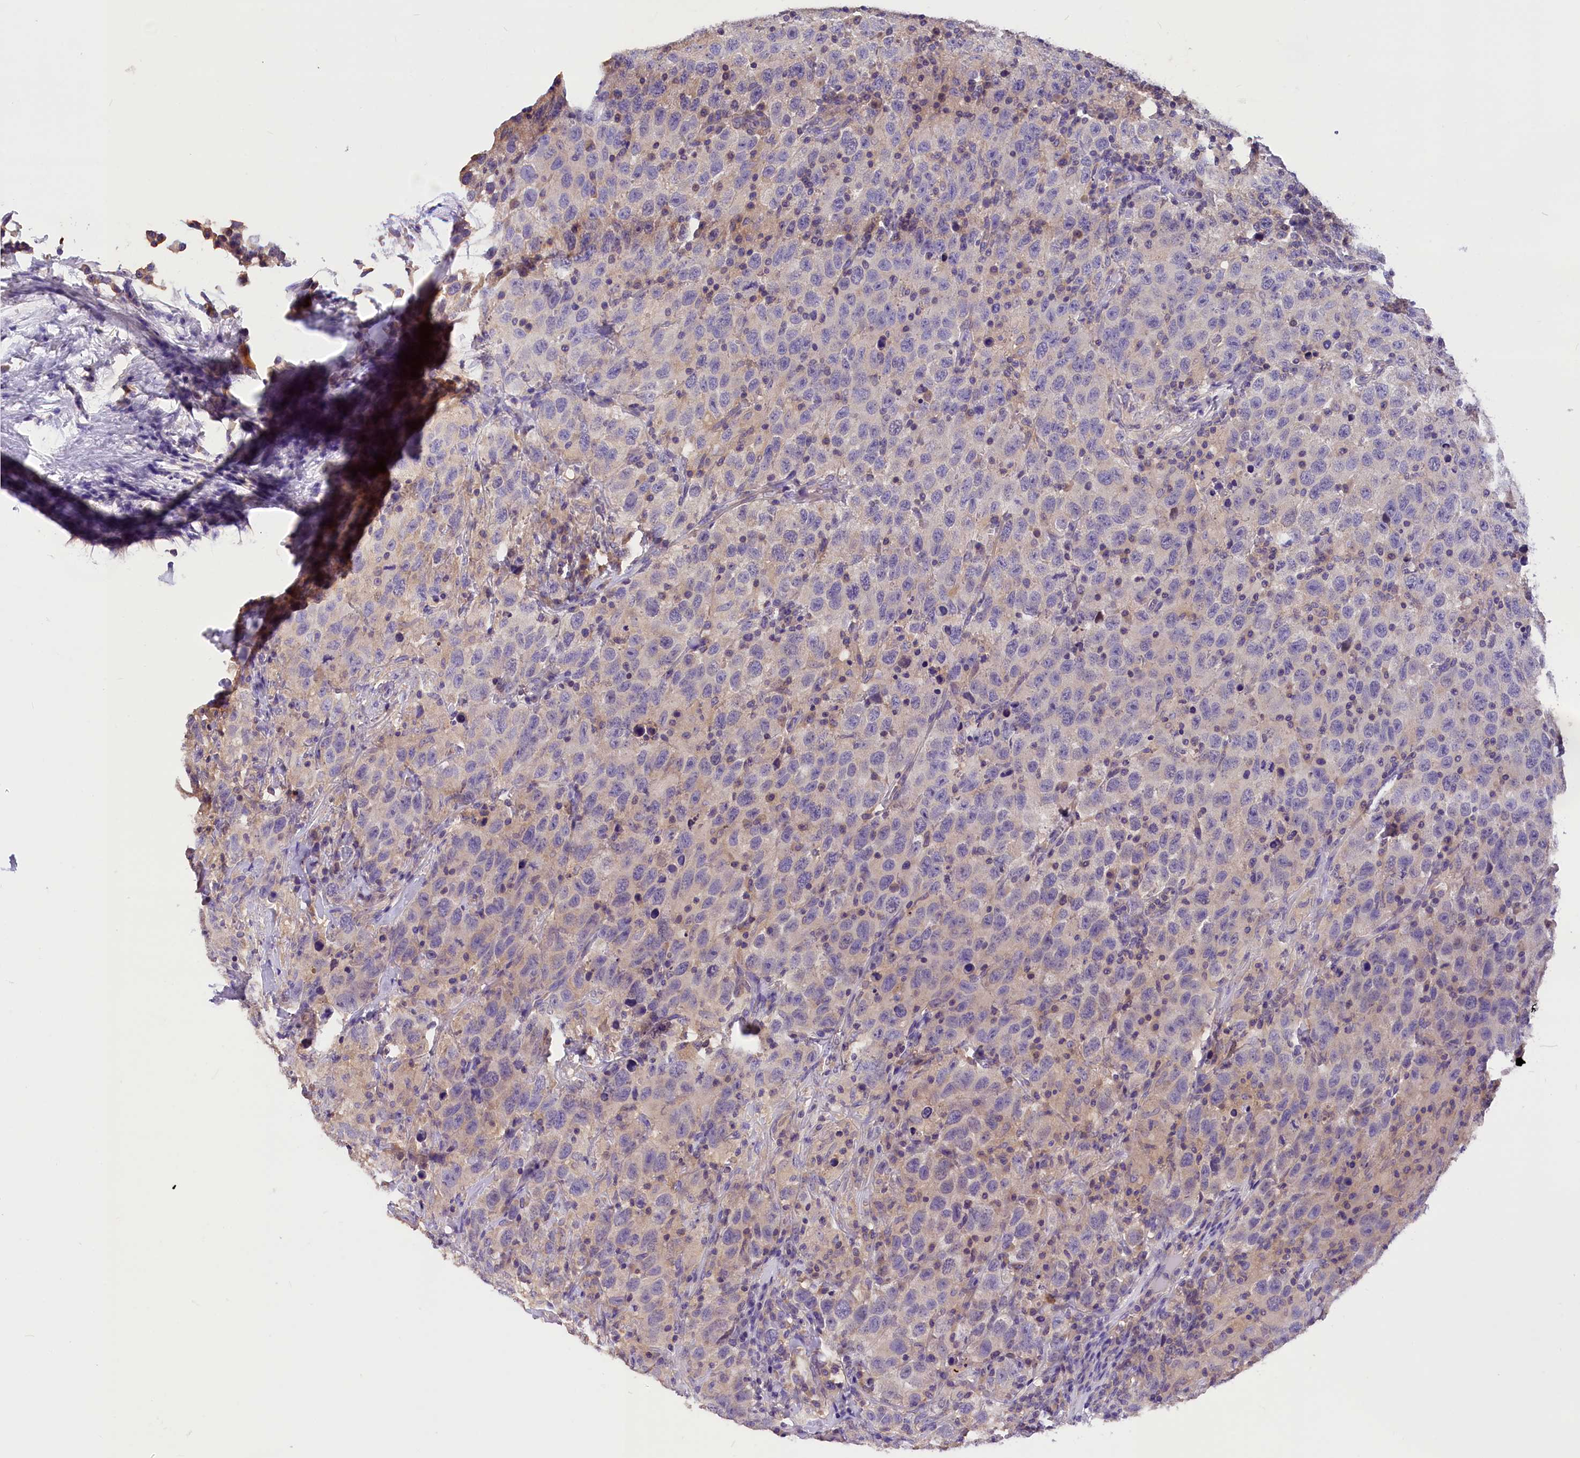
{"staining": {"intensity": "negative", "quantity": "none", "location": "none"}, "tissue": "testis cancer", "cell_type": "Tumor cells", "image_type": "cancer", "snomed": [{"axis": "morphology", "description": "Seminoma, NOS"}, {"axis": "topography", "description": "Testis"}], "caption": "This is an IHC photomicrograph of human seminoma (testis). There is no expression in tumor cells.", "gene": "AP3B2", "patient": {"sex": "male", "age": 65}}